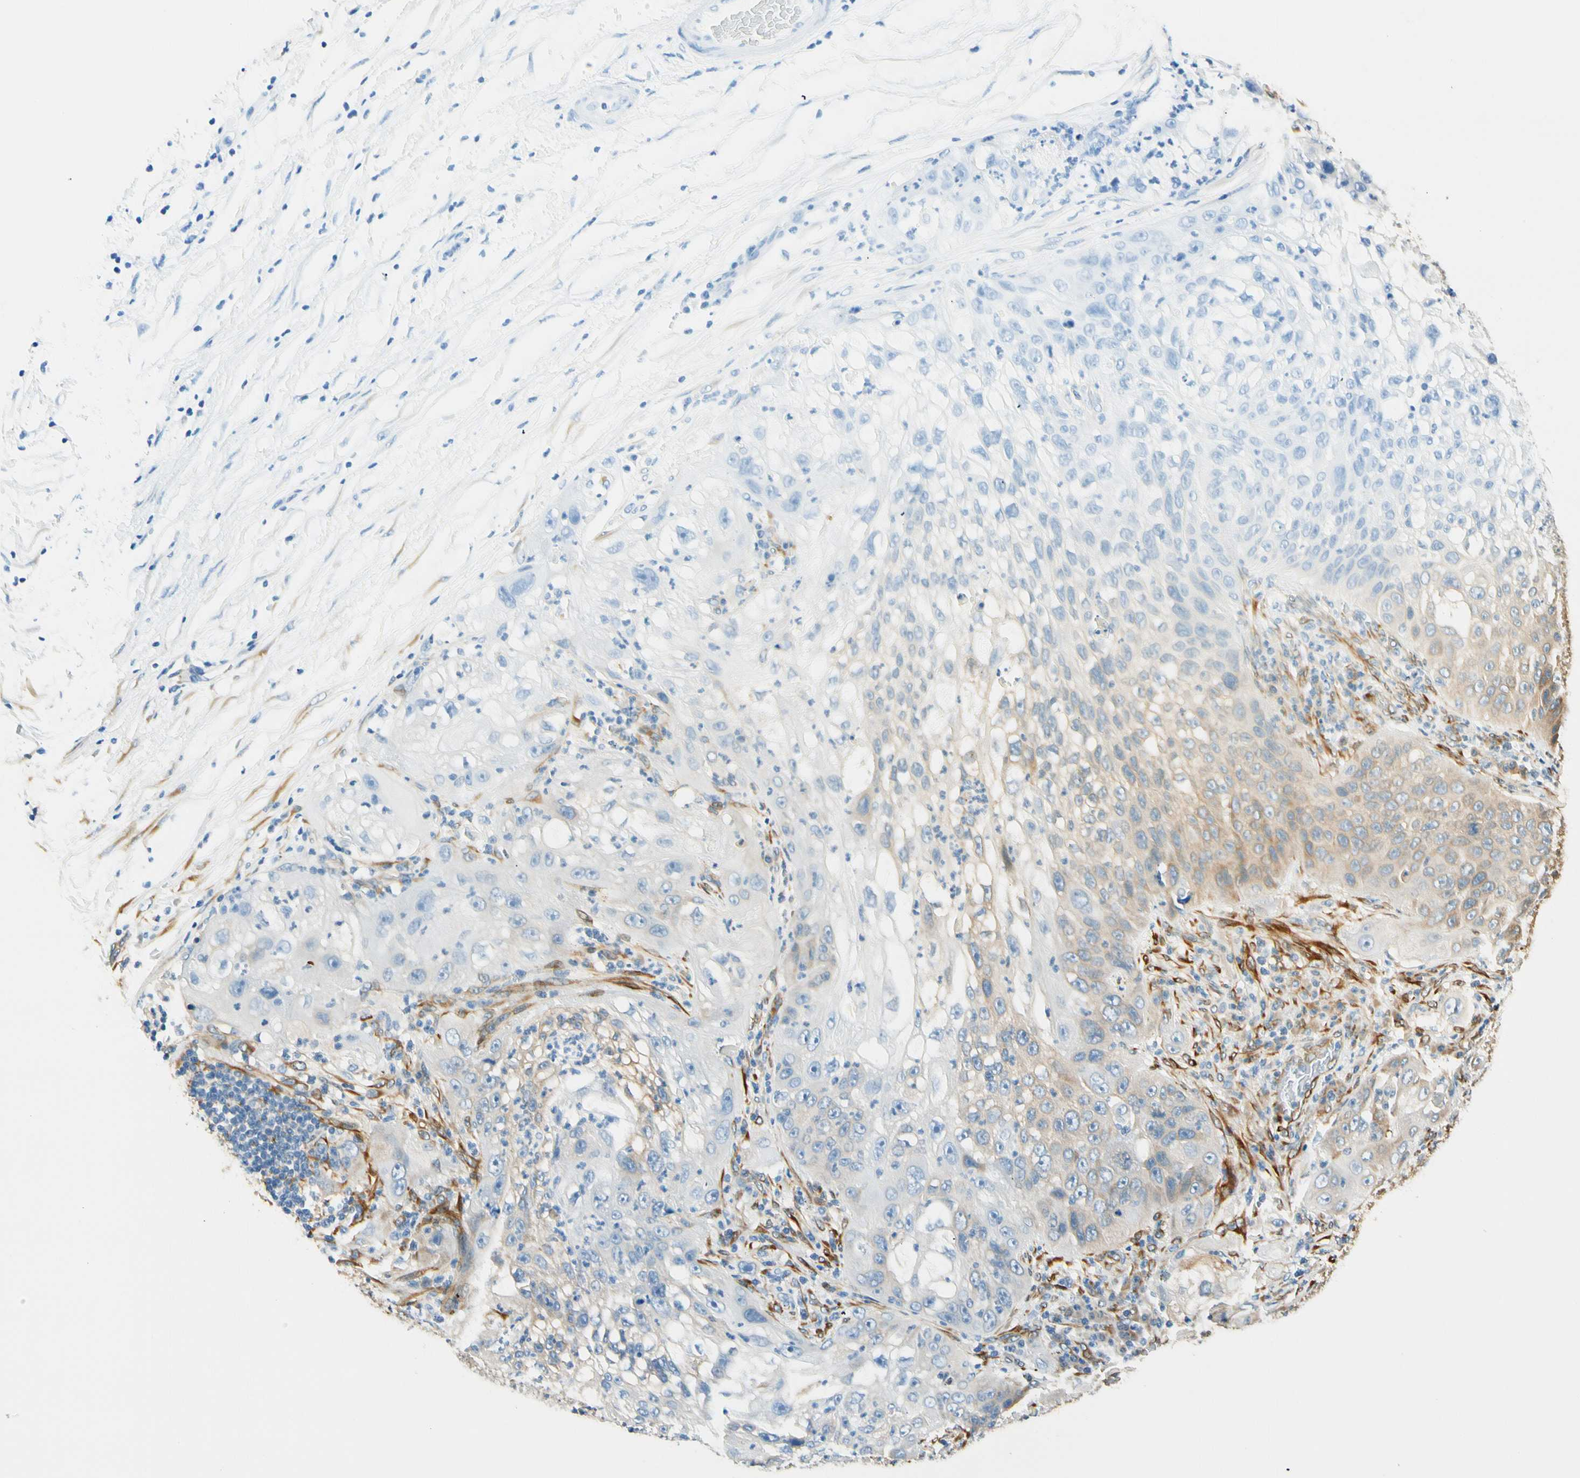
{"staining": {"intensity": "weak", "quantity": "25%-75%", "location": "cytoplasmic/membranous"}, "tissue": "lung cancer", "cell_type": "Tumor cells", "image_type": "cancer", "snomed": [{"axis": "morphology", "description": "Inflammation, NOS"}, {"axis": "morphology", "description": "Squamous cell carcinoma, NOS"}, {"axis": "topography", "description": "Lymph node"}, {"axis": "topography", "description": "Soft tissue"}, {"axis": "topography", "description": "Lung"}], "caption": "An immunohistochemistry histopathology image of tumor tissue is shown. Protein staining in brown highlights weak cytoplasmic/membranous positivity in lung cancer within tumor cells.", "gene": "FKBP7", "patient": {"sex": "male", "age": 66}}